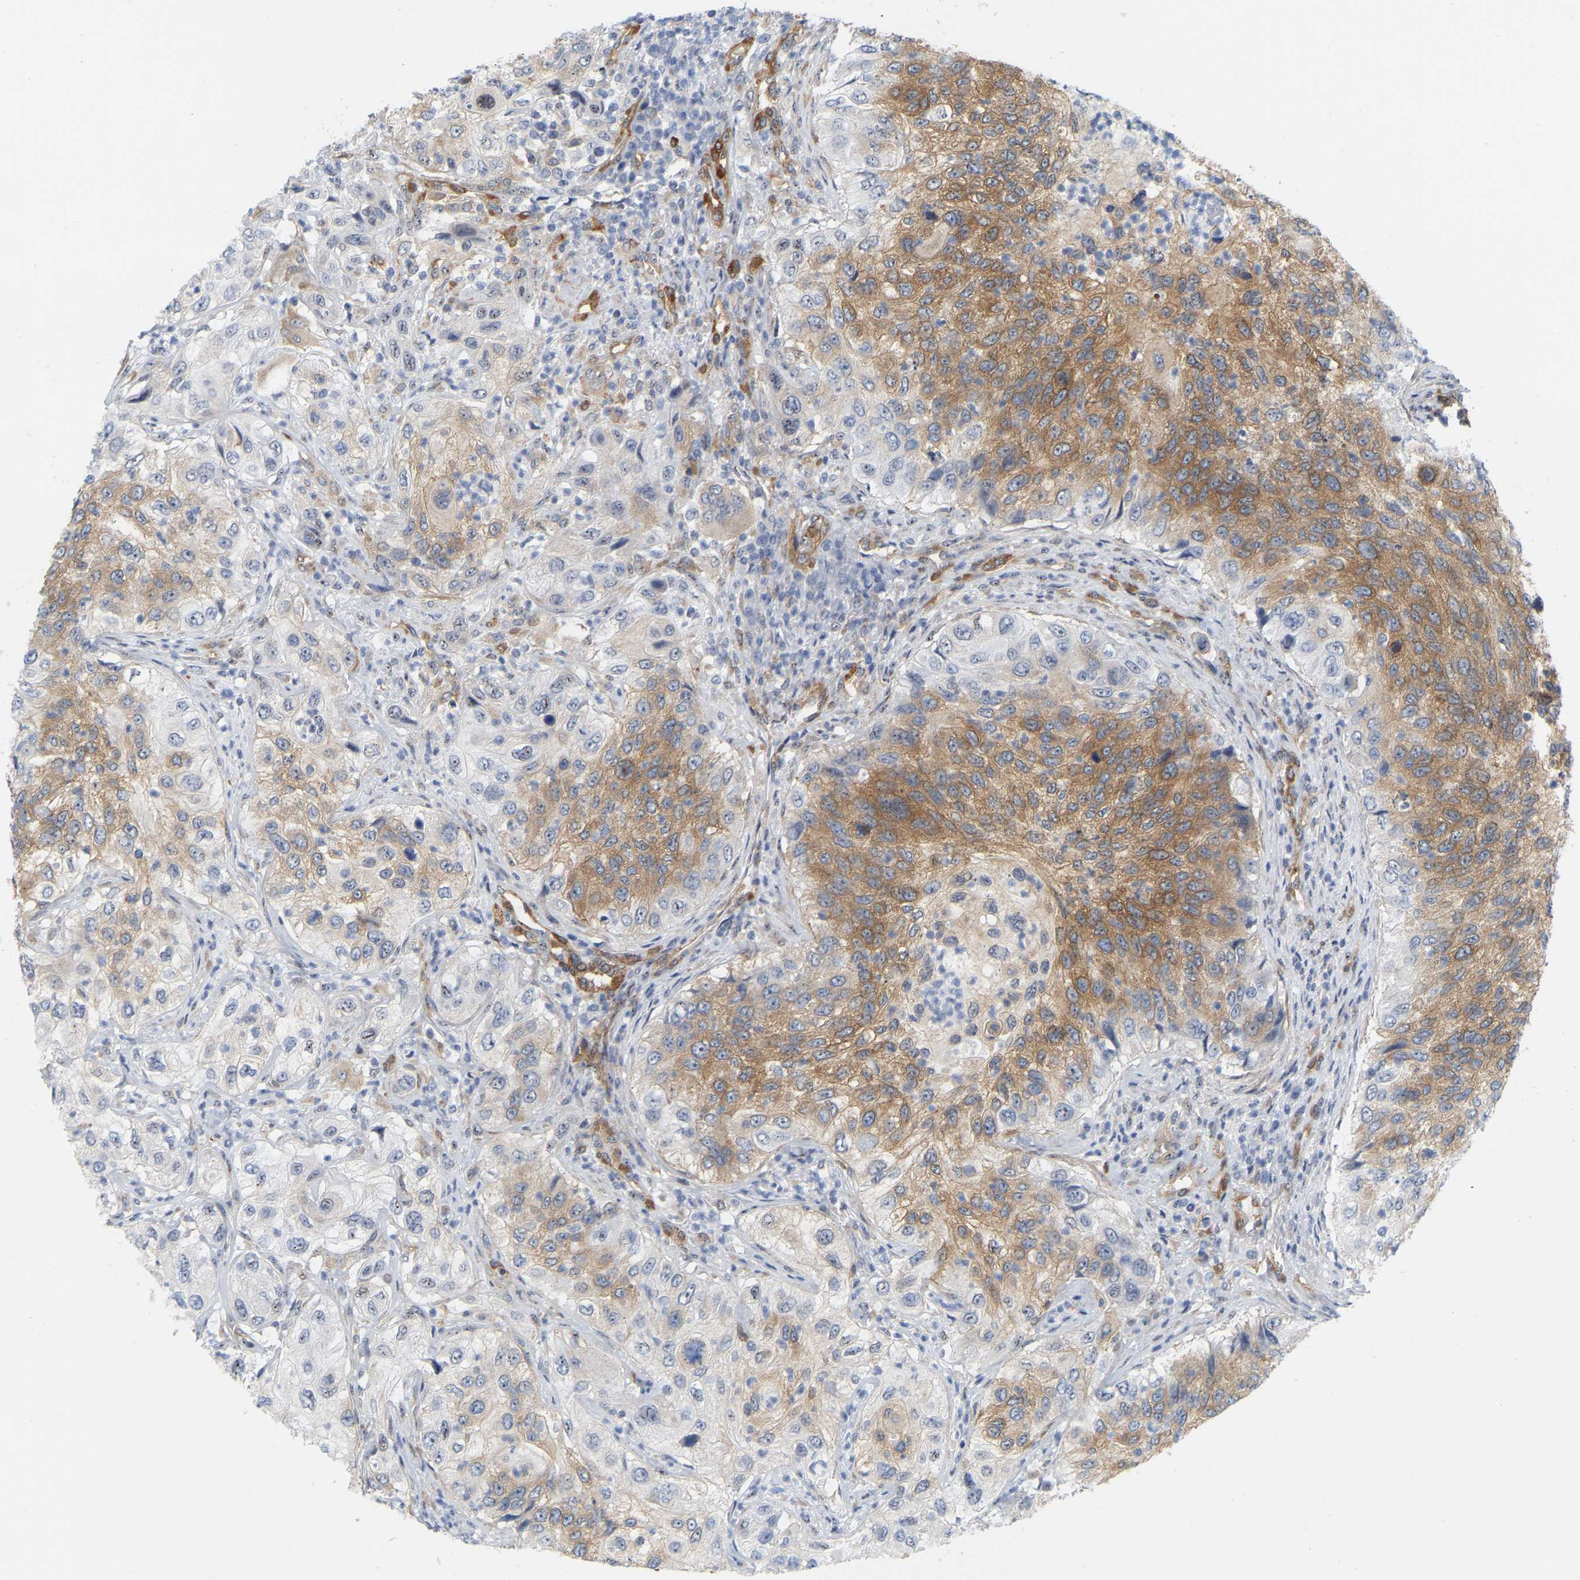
{"staining": {"intensity": "moderate", "quantity": ">75%", "location": "cytoplasmic/membranous"}, "tissue": "urothelial cancer", "cell_type": "Tumor cells", "image_type": "cancer", "snomed": [{"axis": "morphology", "description": "Urothelial carcinoma, High grade"}, {"axis": "topography", "description": "Urinary bladder"}], "caption": "High-magnification brightfield microscopy of urothelial cancer stained with DAB (brown) and counterstained with hematoxylin (blue). tumor cells exhibit moderate cytoplasmic/membranous expression is appreciated in approximately>75% of cells.", "gene": "RAPH1", "patient": {"sex": "female", "age": 60}}